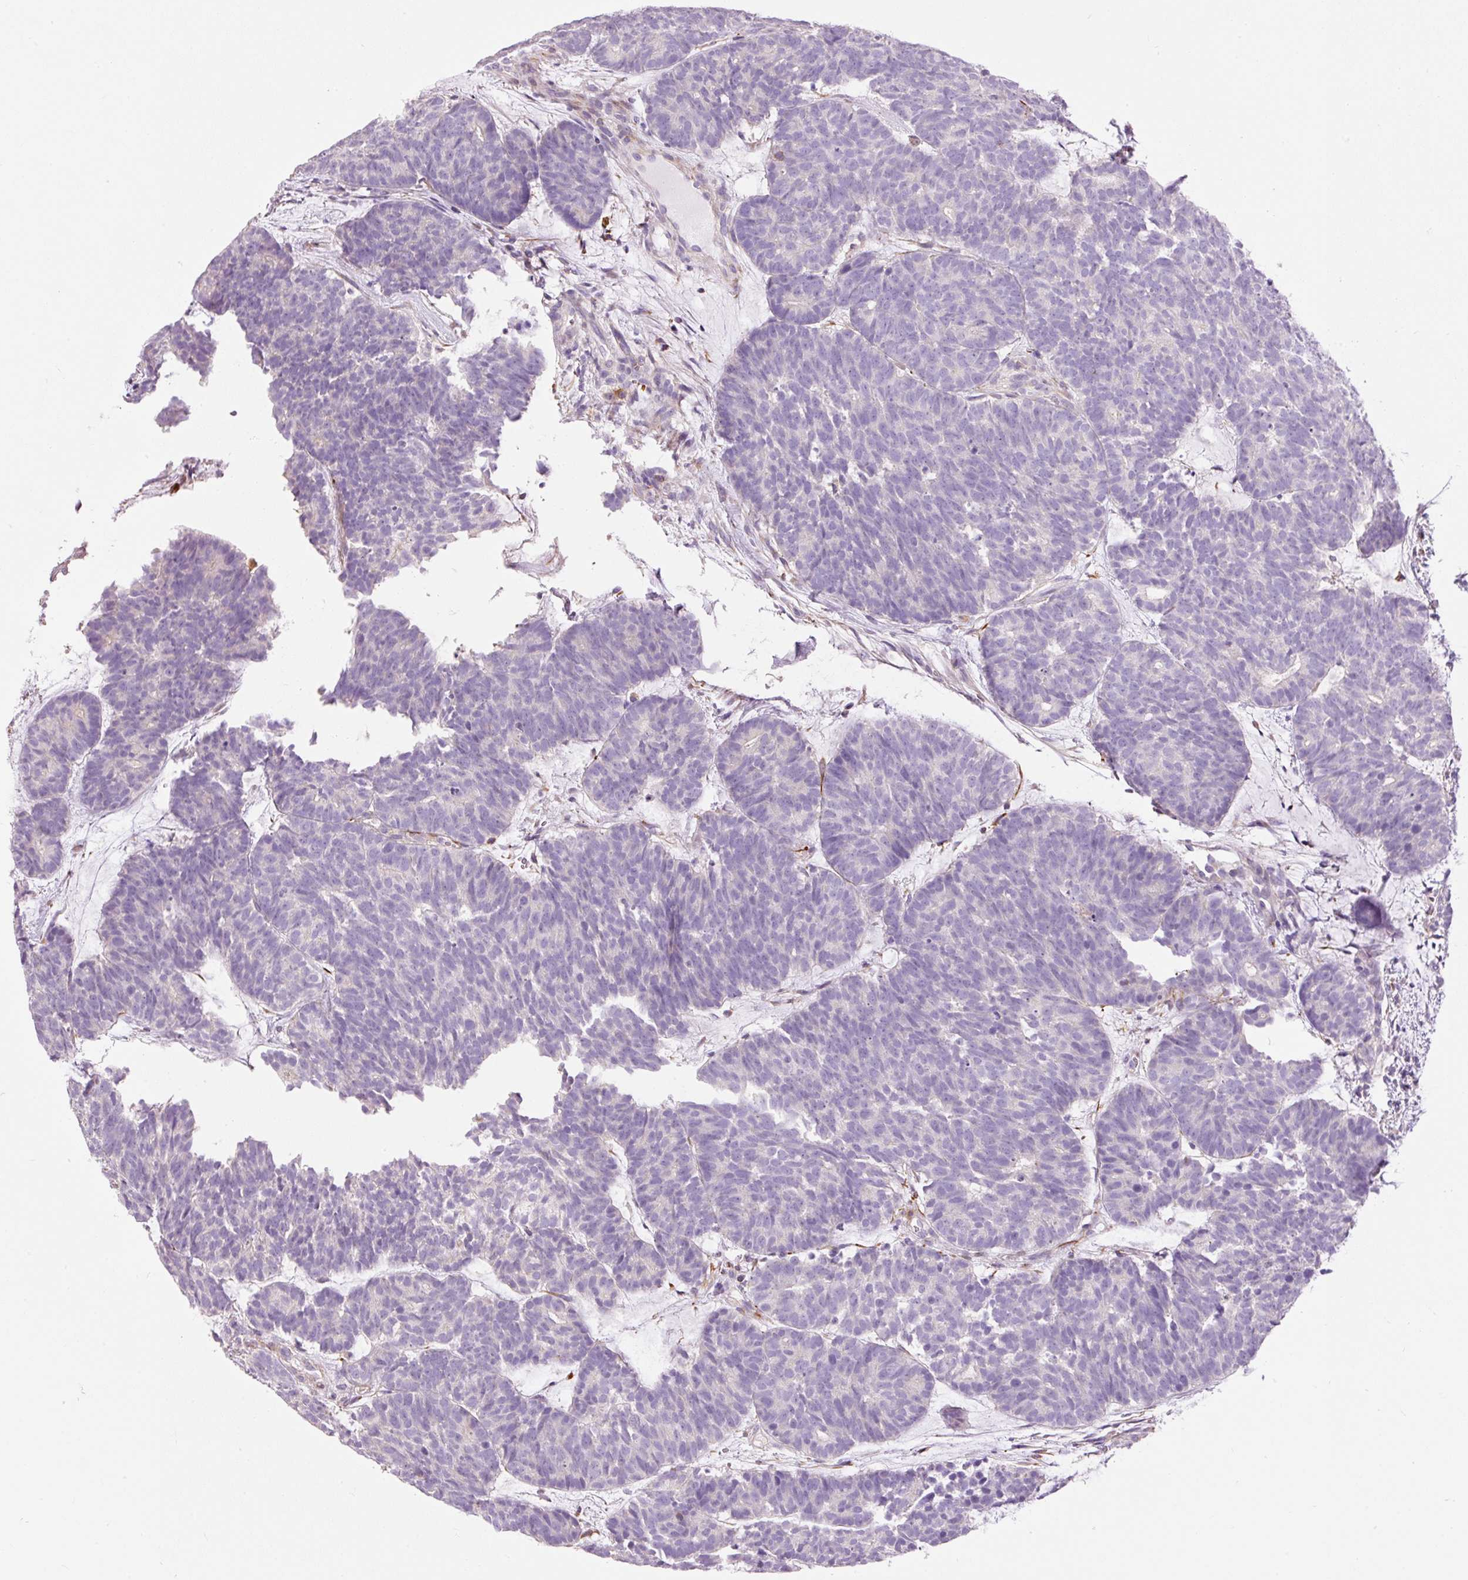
{"staining": {"intensity": "negative", "quantity": "none", "location": "none"}, "tissue": "head and neck cancer", "cell_type": "Tumor cells", "image_type": "cancer", "snomed": [{"axis": "morphology", "description": "Adenocarcinoma, NOS"}, {"axis": "topography", "description": "Head-Neck"}], "caption": "IHC of adenocarcinoma (head and neck) reveals no expression in tumor cells. Nuclei are stained in blue.", "gene": "DOK6", "patient": {"sex": "female", "age": 81}}